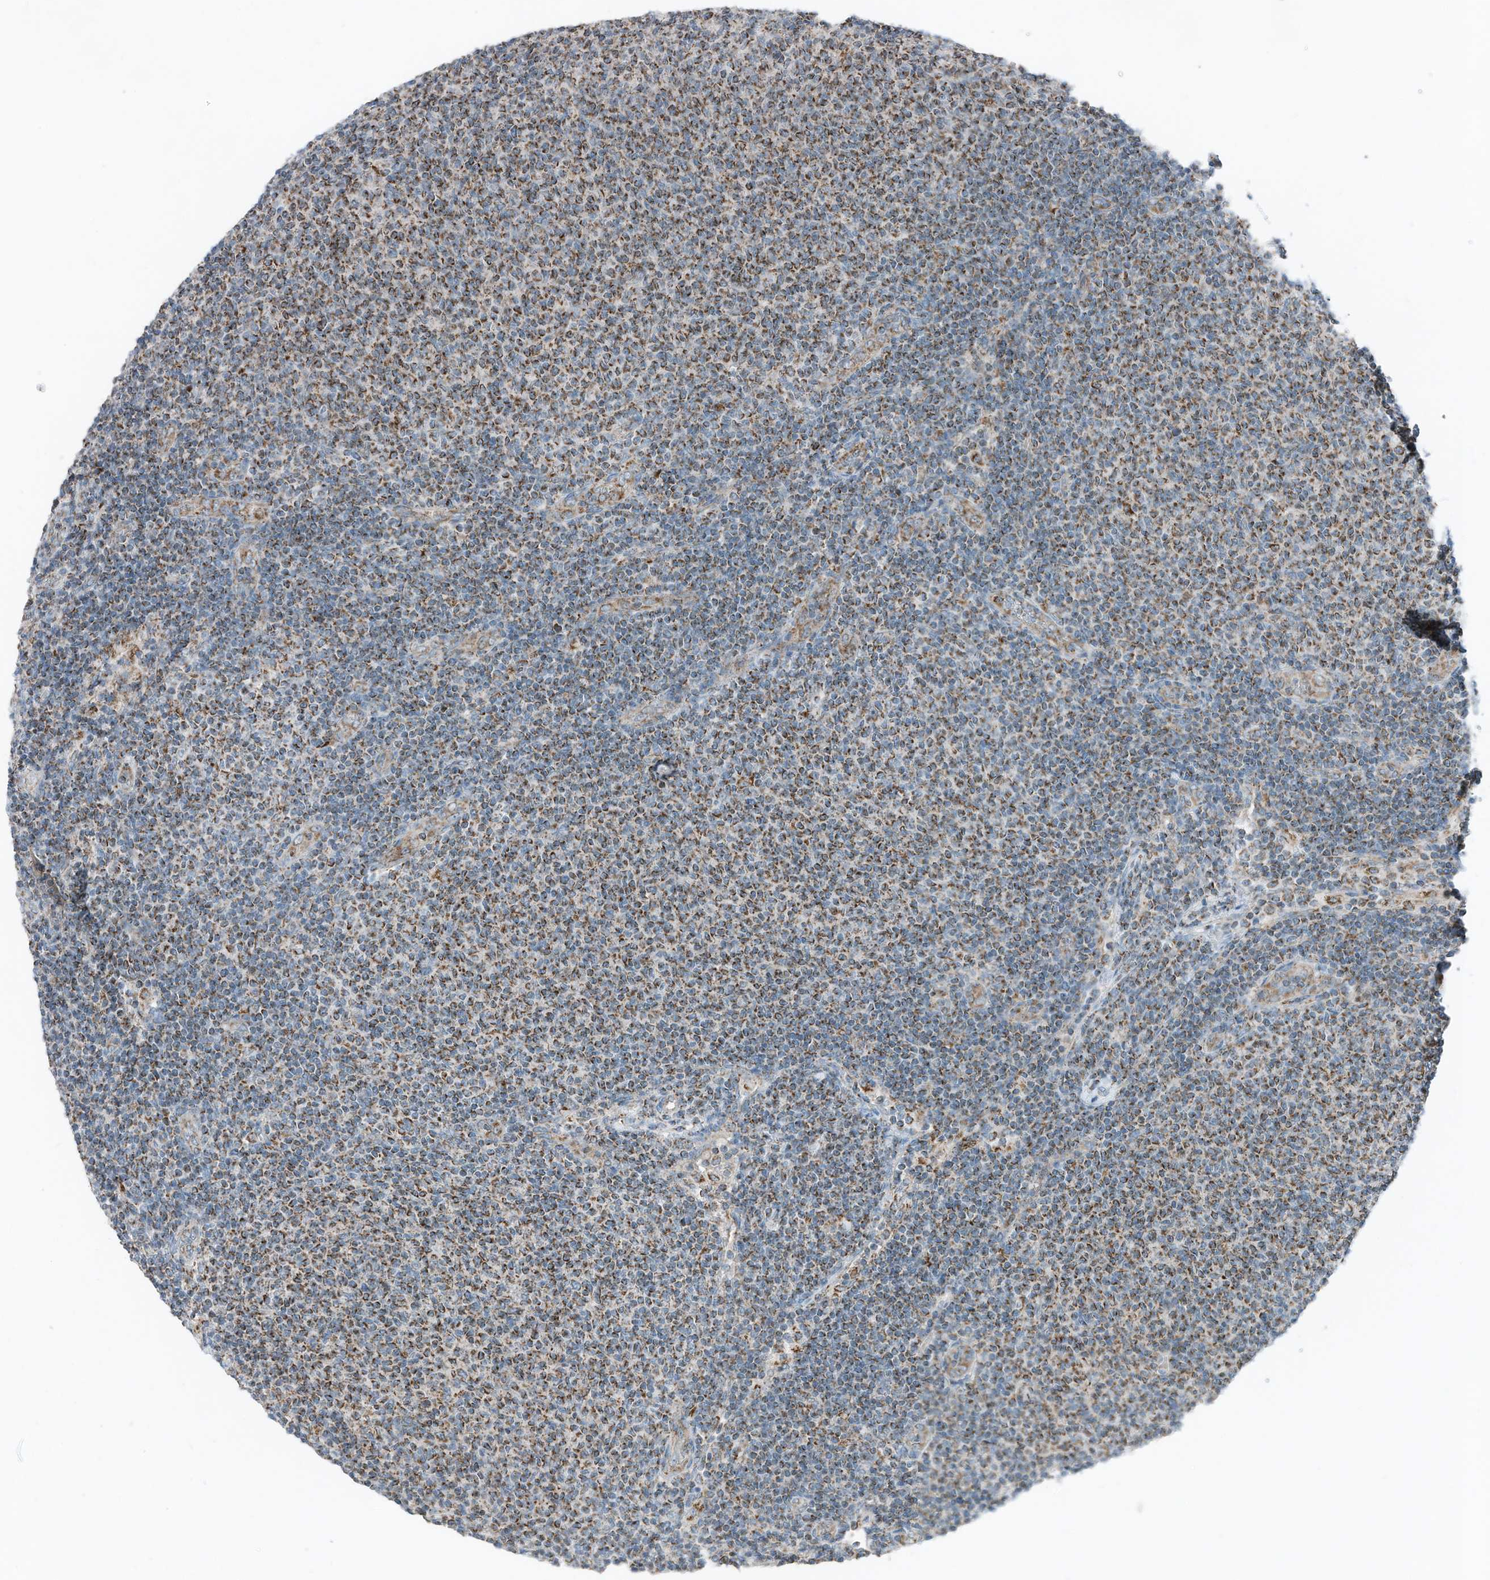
{"staining": {"intensity": "moderate", "quantity": ">75%", "location": "cytoplasmic/membranous"}, "tissue": "lymphoma", "cell_type": "Tumor cells", "image_type": "cancer", "snomed": [{"axis": "morphology", "description": "Malignant lymphoma, non-Hodgkin's type, Low grade"}, {"axis": "topography", "description": "Lymph node"}], "caption": "Lymphoma stained with DAB IHC shows medium levels of moderate cytoplasmic/membranous positivity in about >75% of tumor cells.", "gene": "RMND1", "patient": {"sex": "male", "age": 66}}